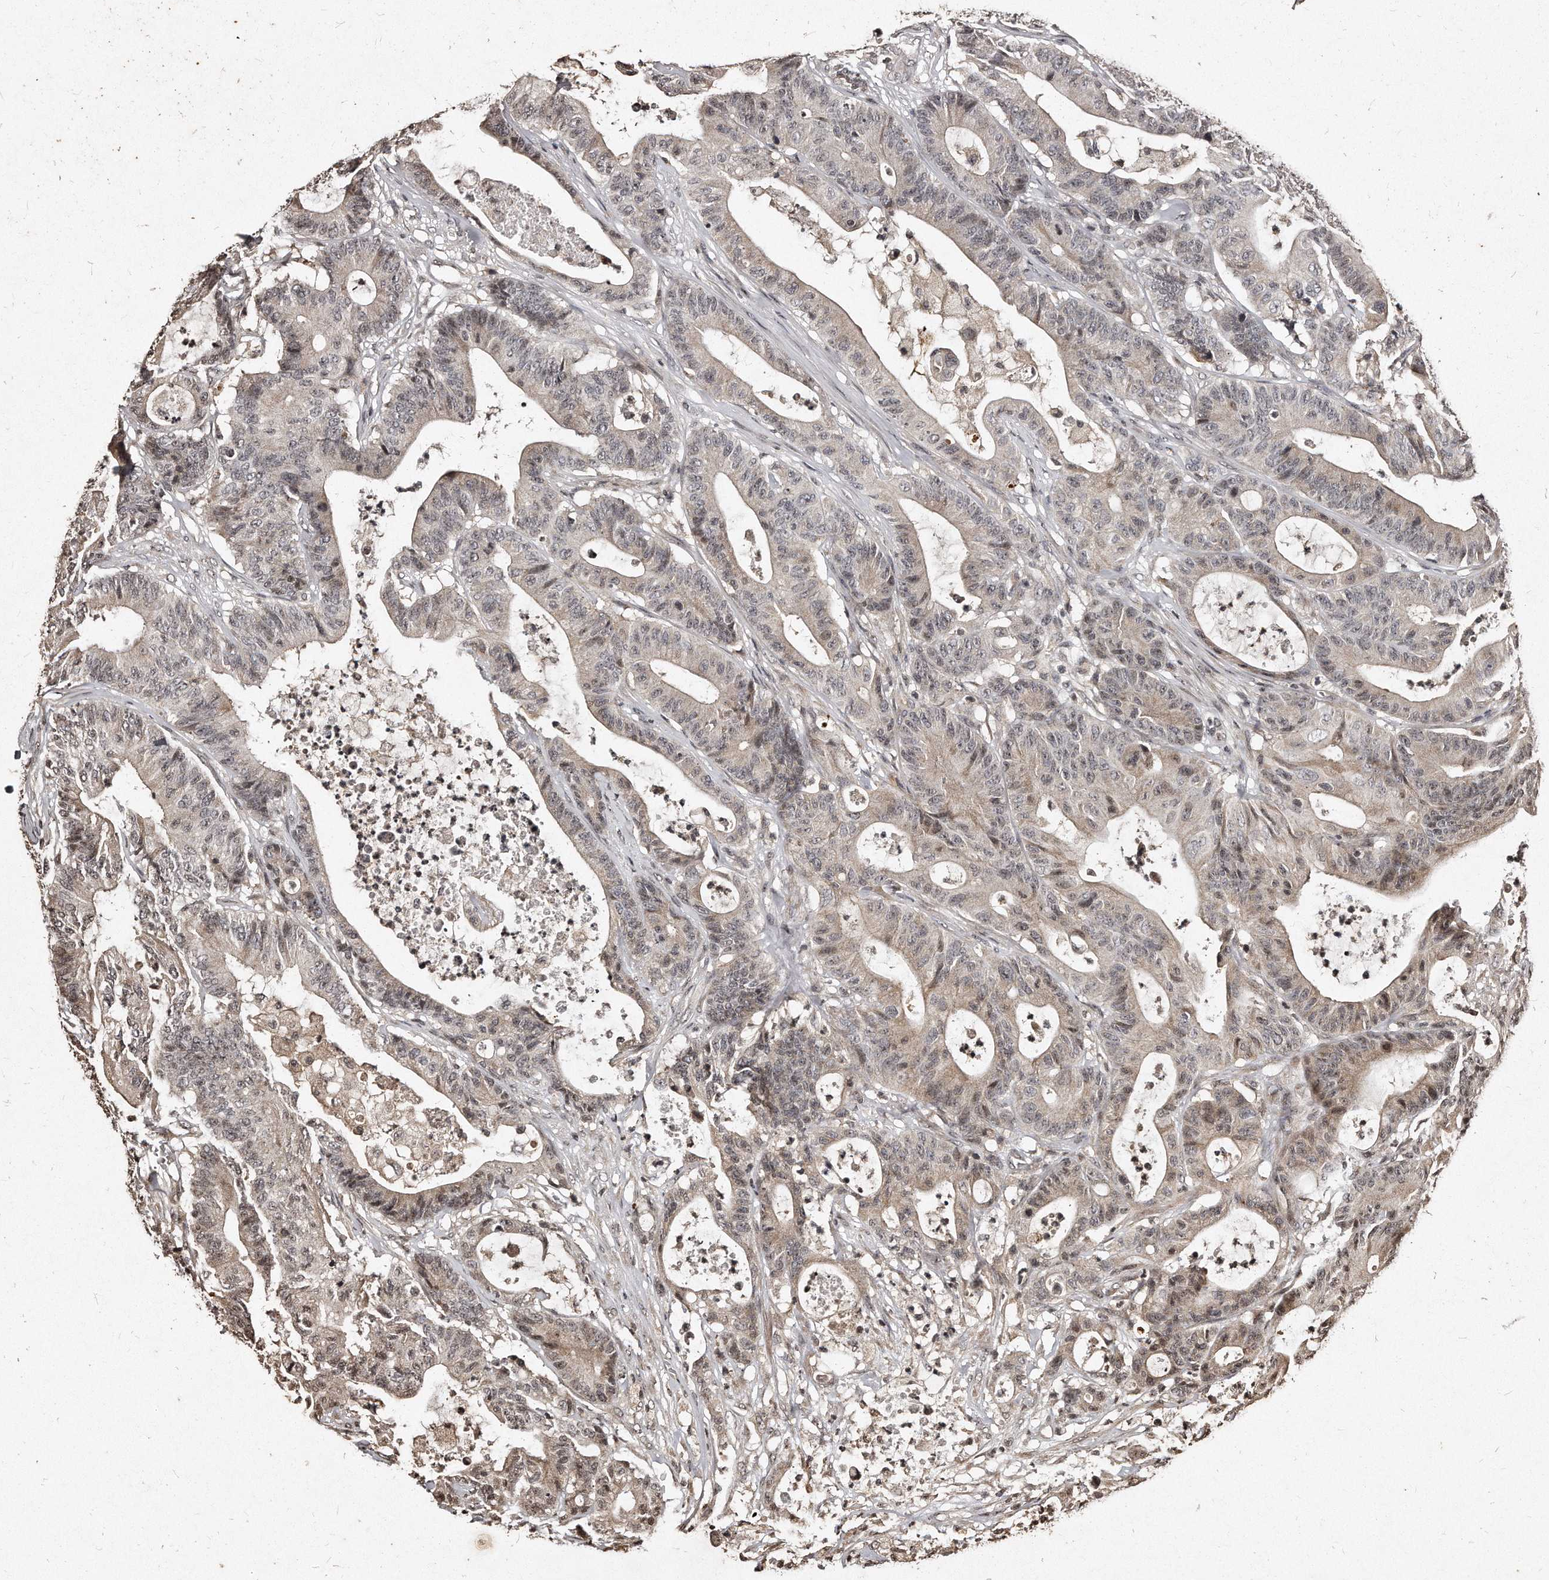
{"staining": {"intensity": "weak", "quantity": "25%-75%", "location": "cytoplasmic/membranous,nuclear"}, "tissue": "colorectal cancer", "cell_type": "Tumor cells", "image_type": "cancer", "snomed": [{"axis": "morphology", "description": "Adenocarcinoma, NOS"}, {"axis": "topography", "description": "Colon"}], "caption": "The immunohistochemical stain shows weak cytoplasmic/membranous and nuclear expression in tumor cells of colorectal adenocarcinoma tissue.", "gene": "TSHR", "patient": {"sex": "female", "age": 84}}